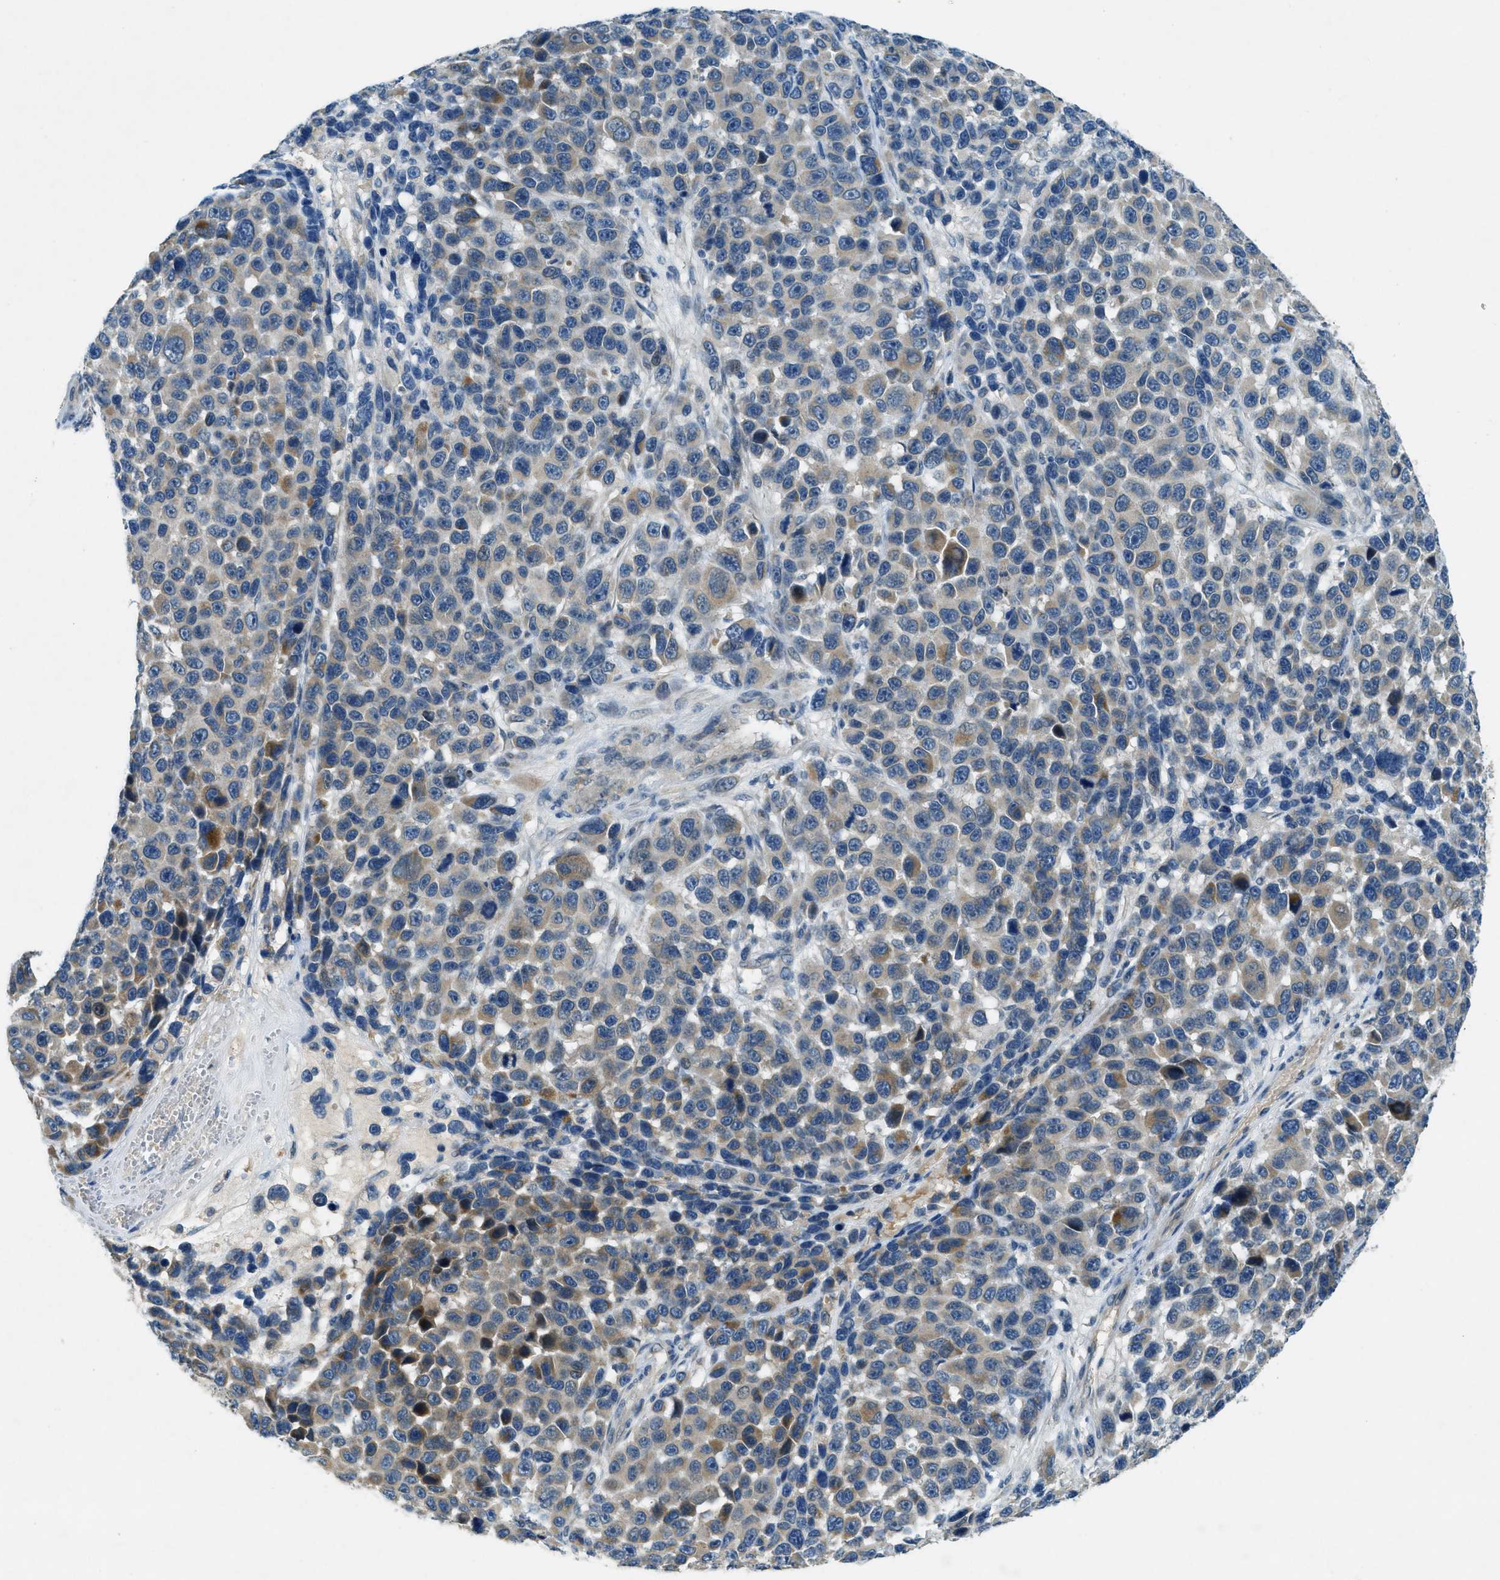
{"staining": {"intensity": "weak", "quantity": "25%-75%", "location": "cytoplasmic/membranous"}, "tissue": "melanoma", "cell_type": "Tumor cells", "image_type": "cancer", "snomed": [{"axis": "morphology", "description": "Malignant melanoma, NOS"}, {"axis": "topography", "description": "Skin"}], "caption": "The image exhibits immunohistochemical staining of melanoma. There is weak cytoplasmic/membranous expression is present in approximately 25%-75% of tumor cells.", "gene": "SNX14", "patient": {"sex": "male", "age": 53}}